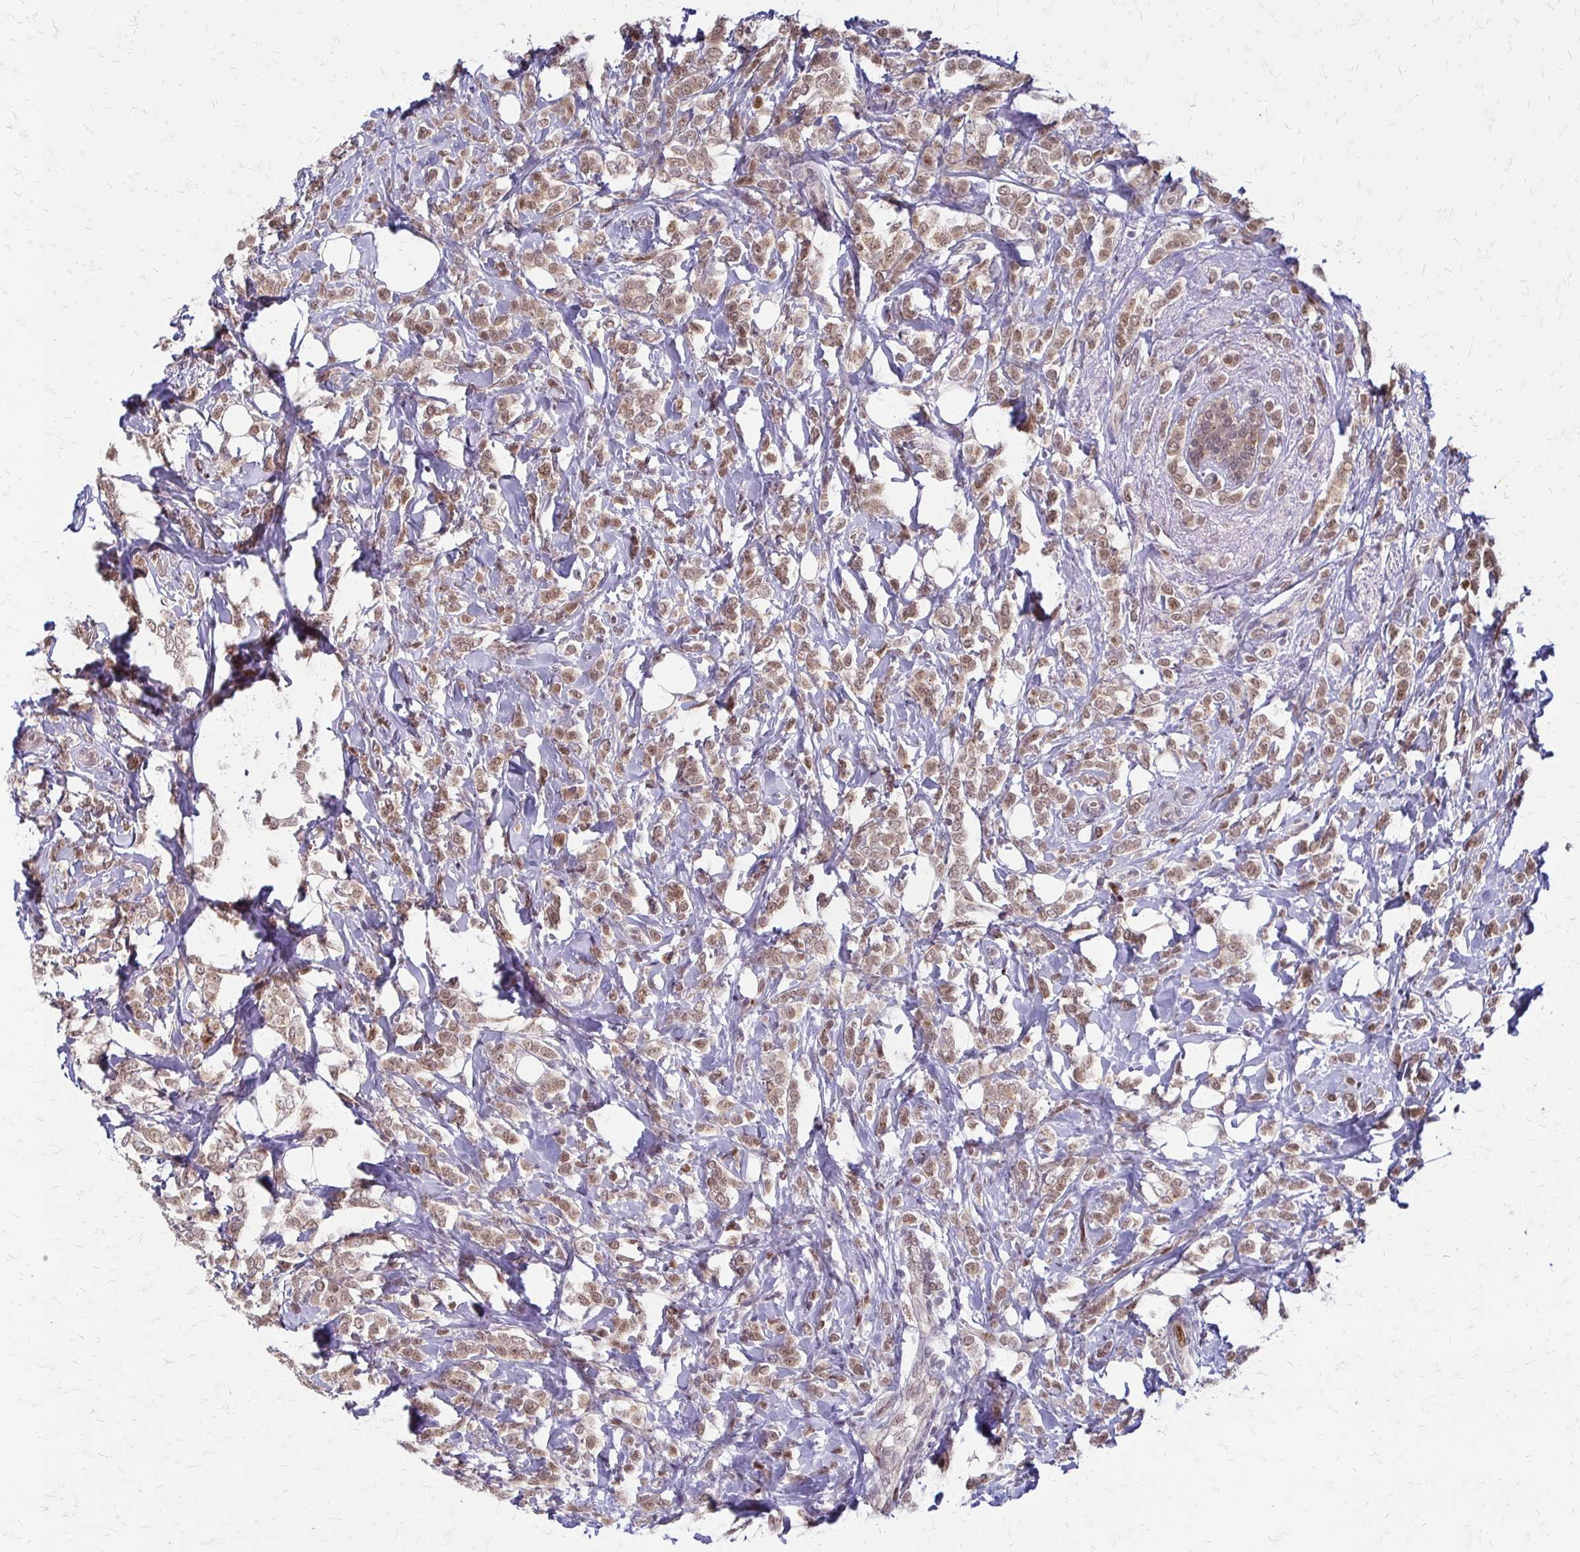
{"staining": {"intensity": "moderate", "quantity": ">75%", "location": "nuclear"}, "tissue": "breast cancer", "cell_type": "Tumor cells", "image_type": "cancer", "snomed": [{"axis": "morphology", "description": "Lobular carcinoma"}, {"axis": "topography", "description": "Breast"}], "caption": "A photomicrograph showing moderate nuclear staining in approximately >75% of tumor cells in breast lobular carcinoma, as visualized by brown immunohistochemical staining.", "gene": "TRIR", "patient": {"sex": "female", "age": 49}}